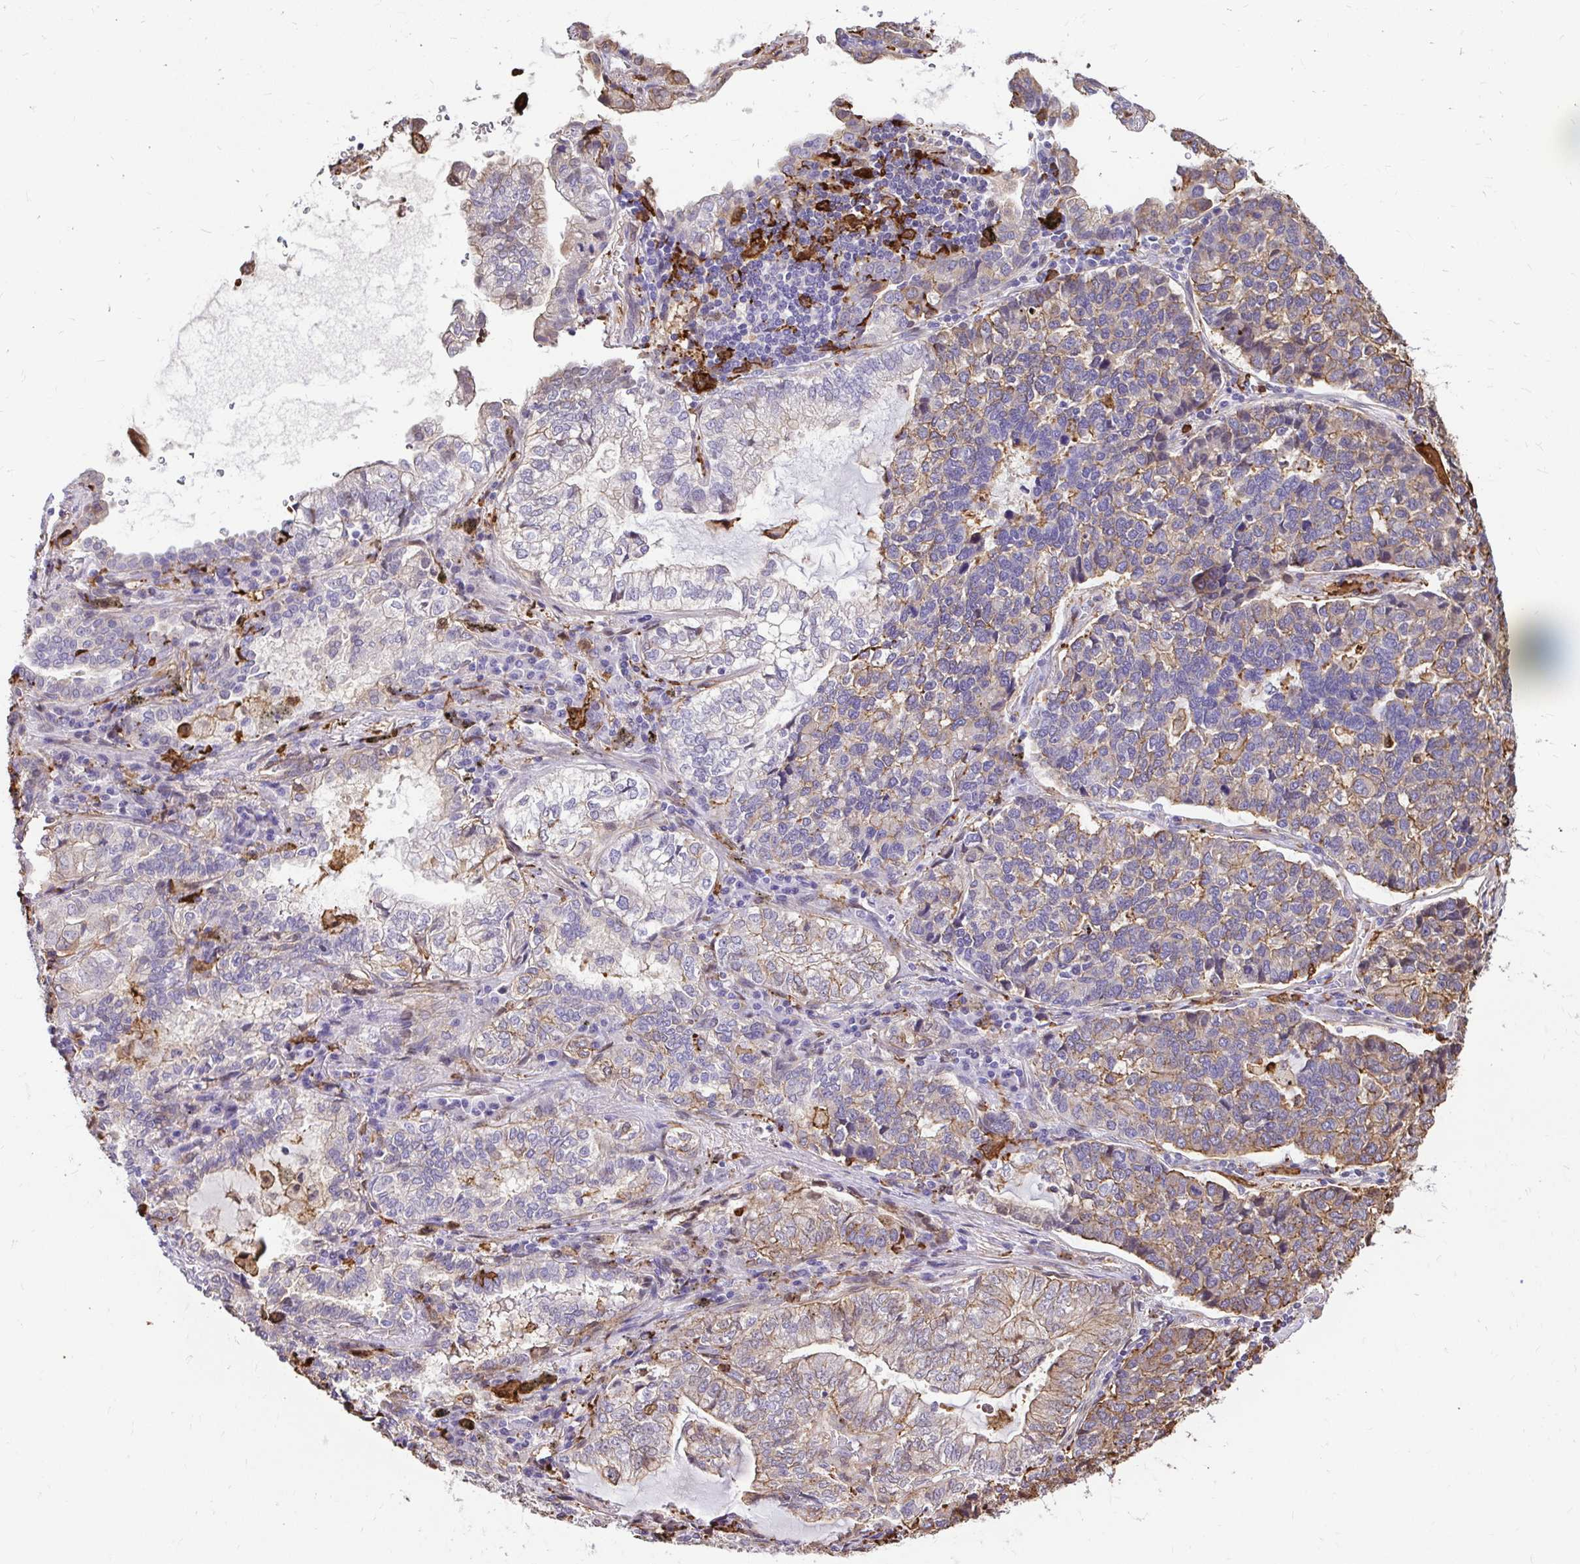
{"staining": {"intensity": "weak", "quantity": "25%-75%", "location": "cytoplasmic/membranous"}, "tissue": "lung cancer", "cell_type": "Tumor cells", "image_type": "cancer", "snomed": [{"axis": "morphology", "description": "Adenocarcinoma, NOS"}, {"axis": "topography", "description": "Lymph node"}, {"axis": "topography", "description": "Lung"}], "caption": "Immunohistochemistry of human adenocarcinoma (lung) shows low levels of weak cytoplasmic/membranous expression in approximately 25%-75% of tumor cells.", "gene": "GSN", "patient": {"sex": "male", "age": 66}}